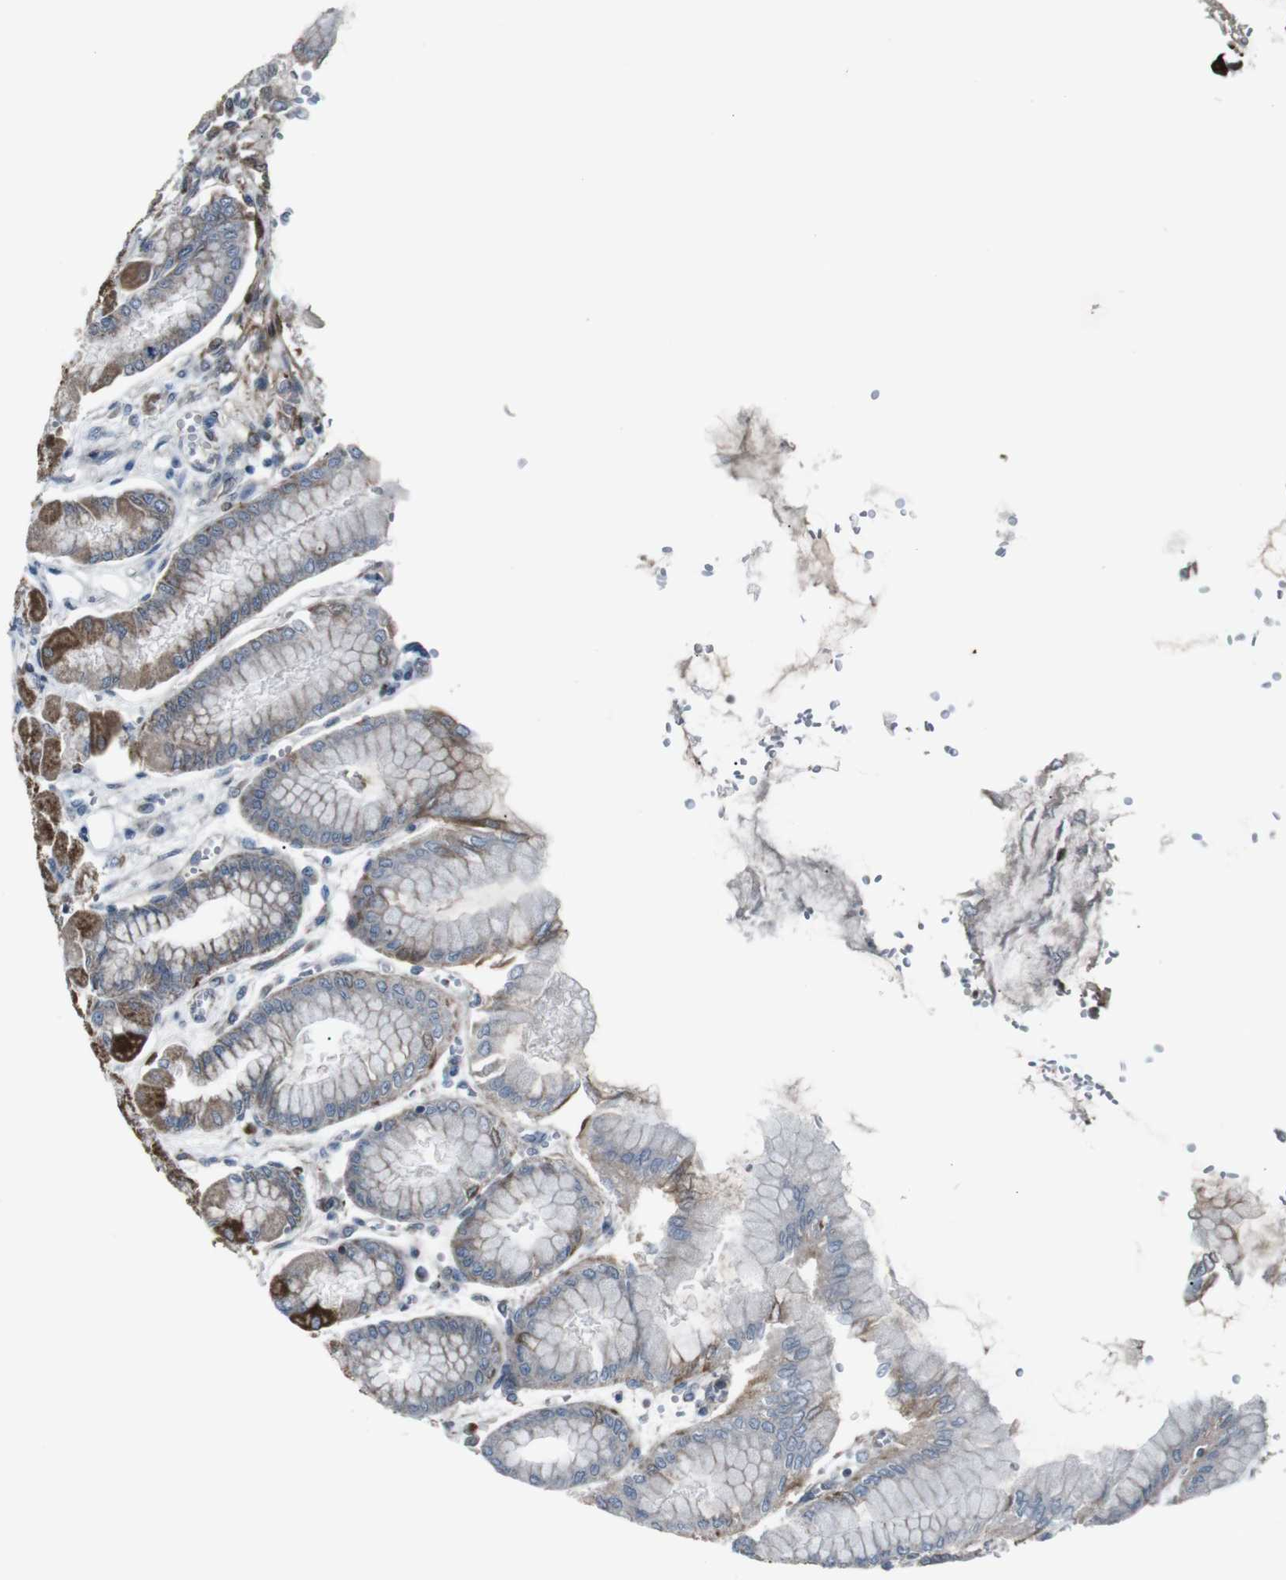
{"staining": {"intensity": "strong", "quantity": "25%-75%", "location": "cytoplasmic/membranous"}, "tissue": "stomach", "cell_type": "Glandular cells", "image_type": "normal", "snomed": [{"axis": "morphology", "description": "Normal tissue, NOS"}, {"axis": "topography", "description": "Stomach, upper"}], "caption": "Immunohistochemistry (IHC) micrograph of benign stomach: human stomach stained using immunohistochemistry demonstrates high levels of strong protein expression localized specifically in the cytoplasmic/membranous of glandular cells, appearing as a cytoplasmic/membranous brown color.", "gene": "TMEM141", "patient": {"sex": "female", "age": 56}}